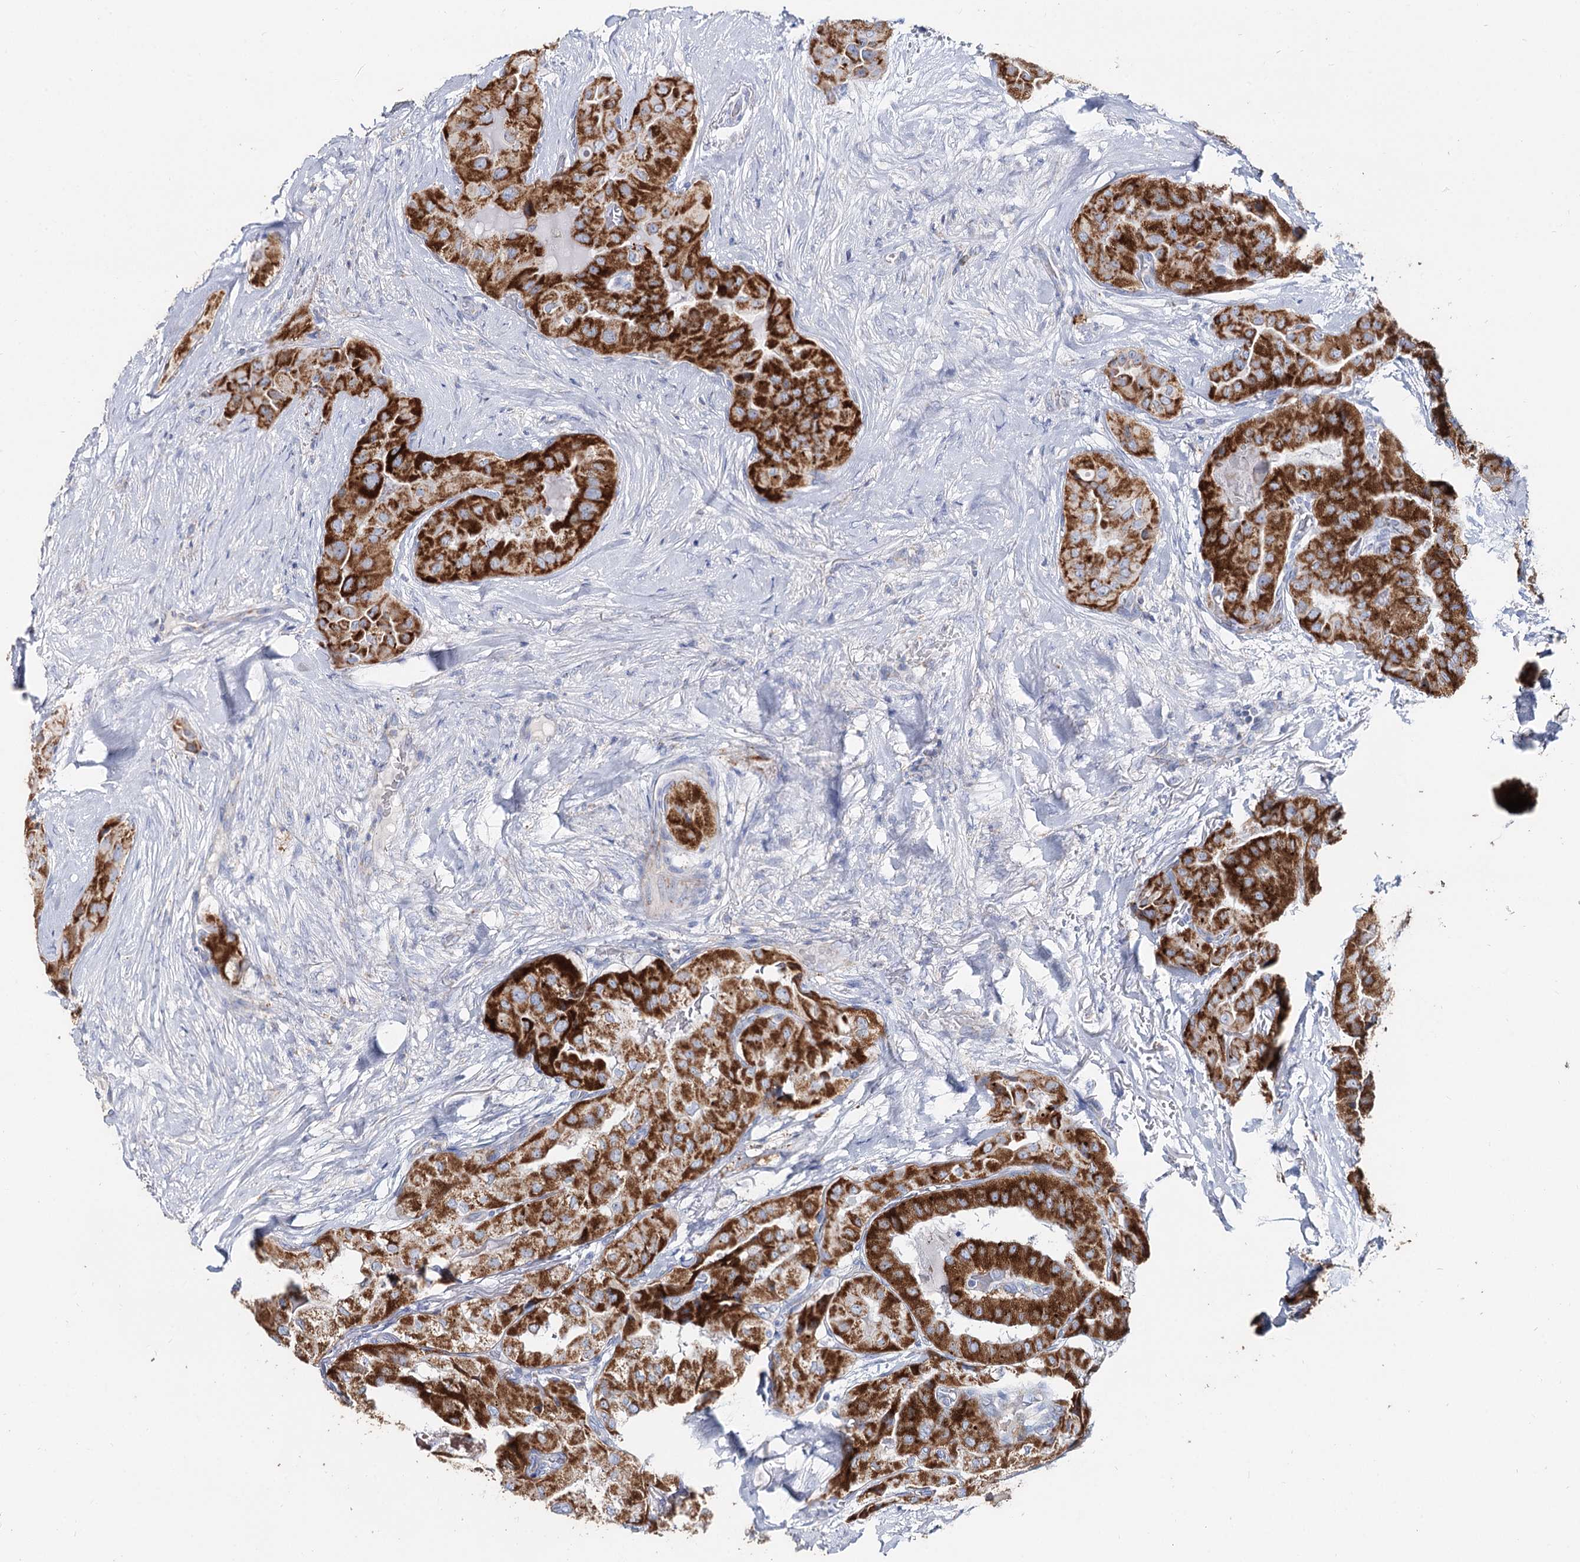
{"staining": {"intensity": "strong", "quantity": ">75%", "location": "cytoplasmic/membranous"}, "tissue": "thyroid cancer", "cell_type": "Tumor cells", "image_type": "cancer", "snomed": [{"axis": "morphology", "description": "Papillary adenocarcinoma, NOS"}, {"axis": "topography", "description": "Thyroid gland"}], "caption": "Immunohistochemistry (IHC) (DAB) staining of thyroid cancer exhibits strong cytoplasmic/membranous protein positivity in about >75% of tumor cells. The staining was performed using DAB (3,3'-diaminobenzidine) to visualize the protein expression in brown, while the nuclei were stained in blue with hematoxylin (Magnification: 20x).", "gene": "MCCC2", "patient": {"sex": "female", "age": 59}}